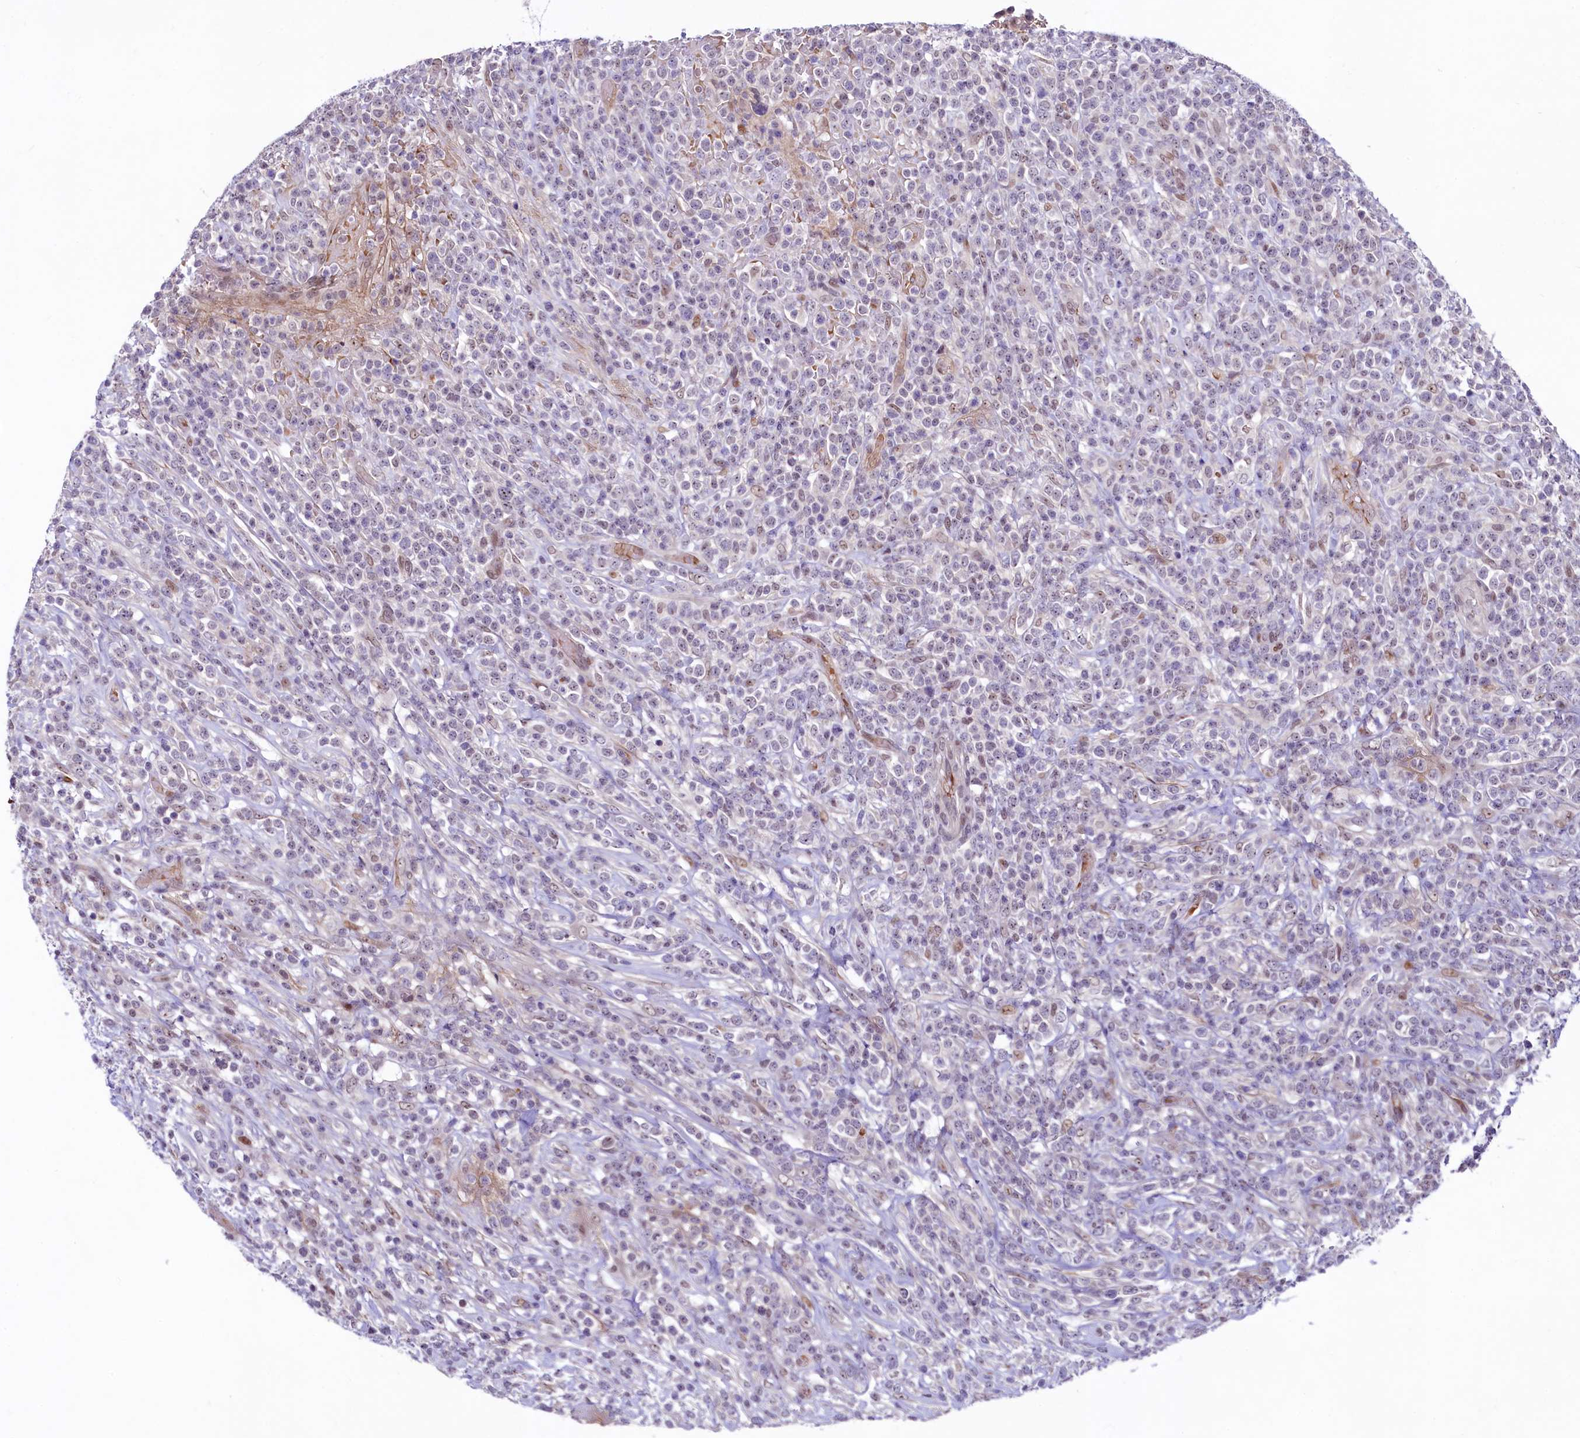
{"staining": {"intensity": "negative", "quantity": "none", "location": "none"}, "tissue": "lymphoma", "cell_type": "Tumor cells", "image_type": "cancer", "snomed": [{"axis": "morphology", "description": "Malignant lymphoma, non-Hodgkin's type, High grade"}, {"axis": "topography", "description": "Colon"}], "caption": "Photomicrograph shows no significant protein positivity in tumor cells of high-grade malignant lymphoma, non-Hodgkin's type.", "gene": "LEUTX", "patient": {"sex": "female", "age": 53}}